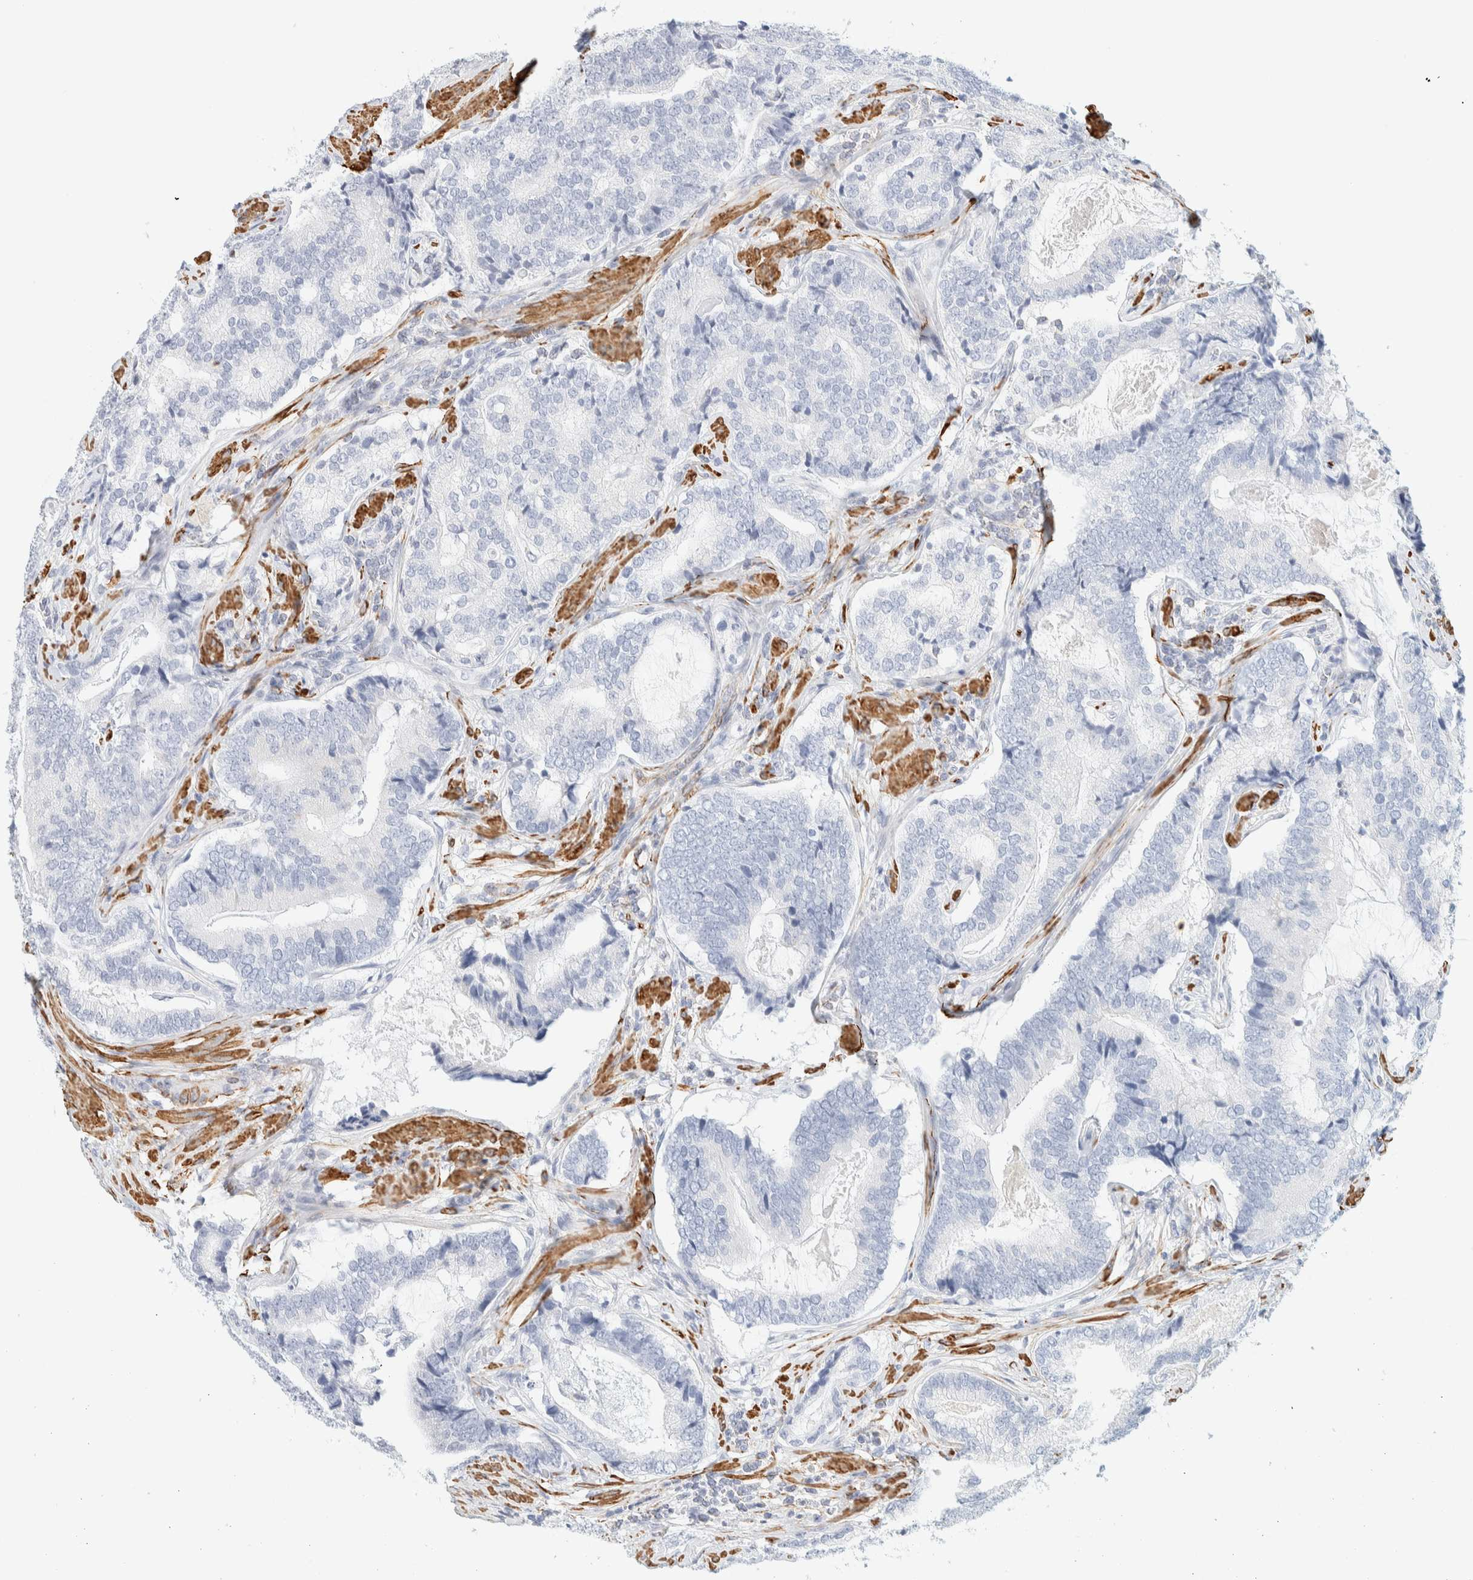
{"staining": {"intensity": "negative", "quantity": "none", "location": "none"}, "tissue": "prostate cancer", "cell_type": "Tumor cells", "image_type": "cancer", "snomed": [{"axis": "morphology", "description": "Adenocarcinoma, High grade"}, {"axis": "topography", "description": "Prostate"}], "caption": "The micrograph reveals no significant positivity in tumor cells of prostate high-grade adenocarcinoma. The staining was performed using DAB (3,3'-diaminobenzidine) to visualize the protein expression in brown, while the nuclei were stained in blue with hematoxylin (Magnification: 20x).", "gene": "AFMID", "patient": {"sex": "male", "age": 55}}